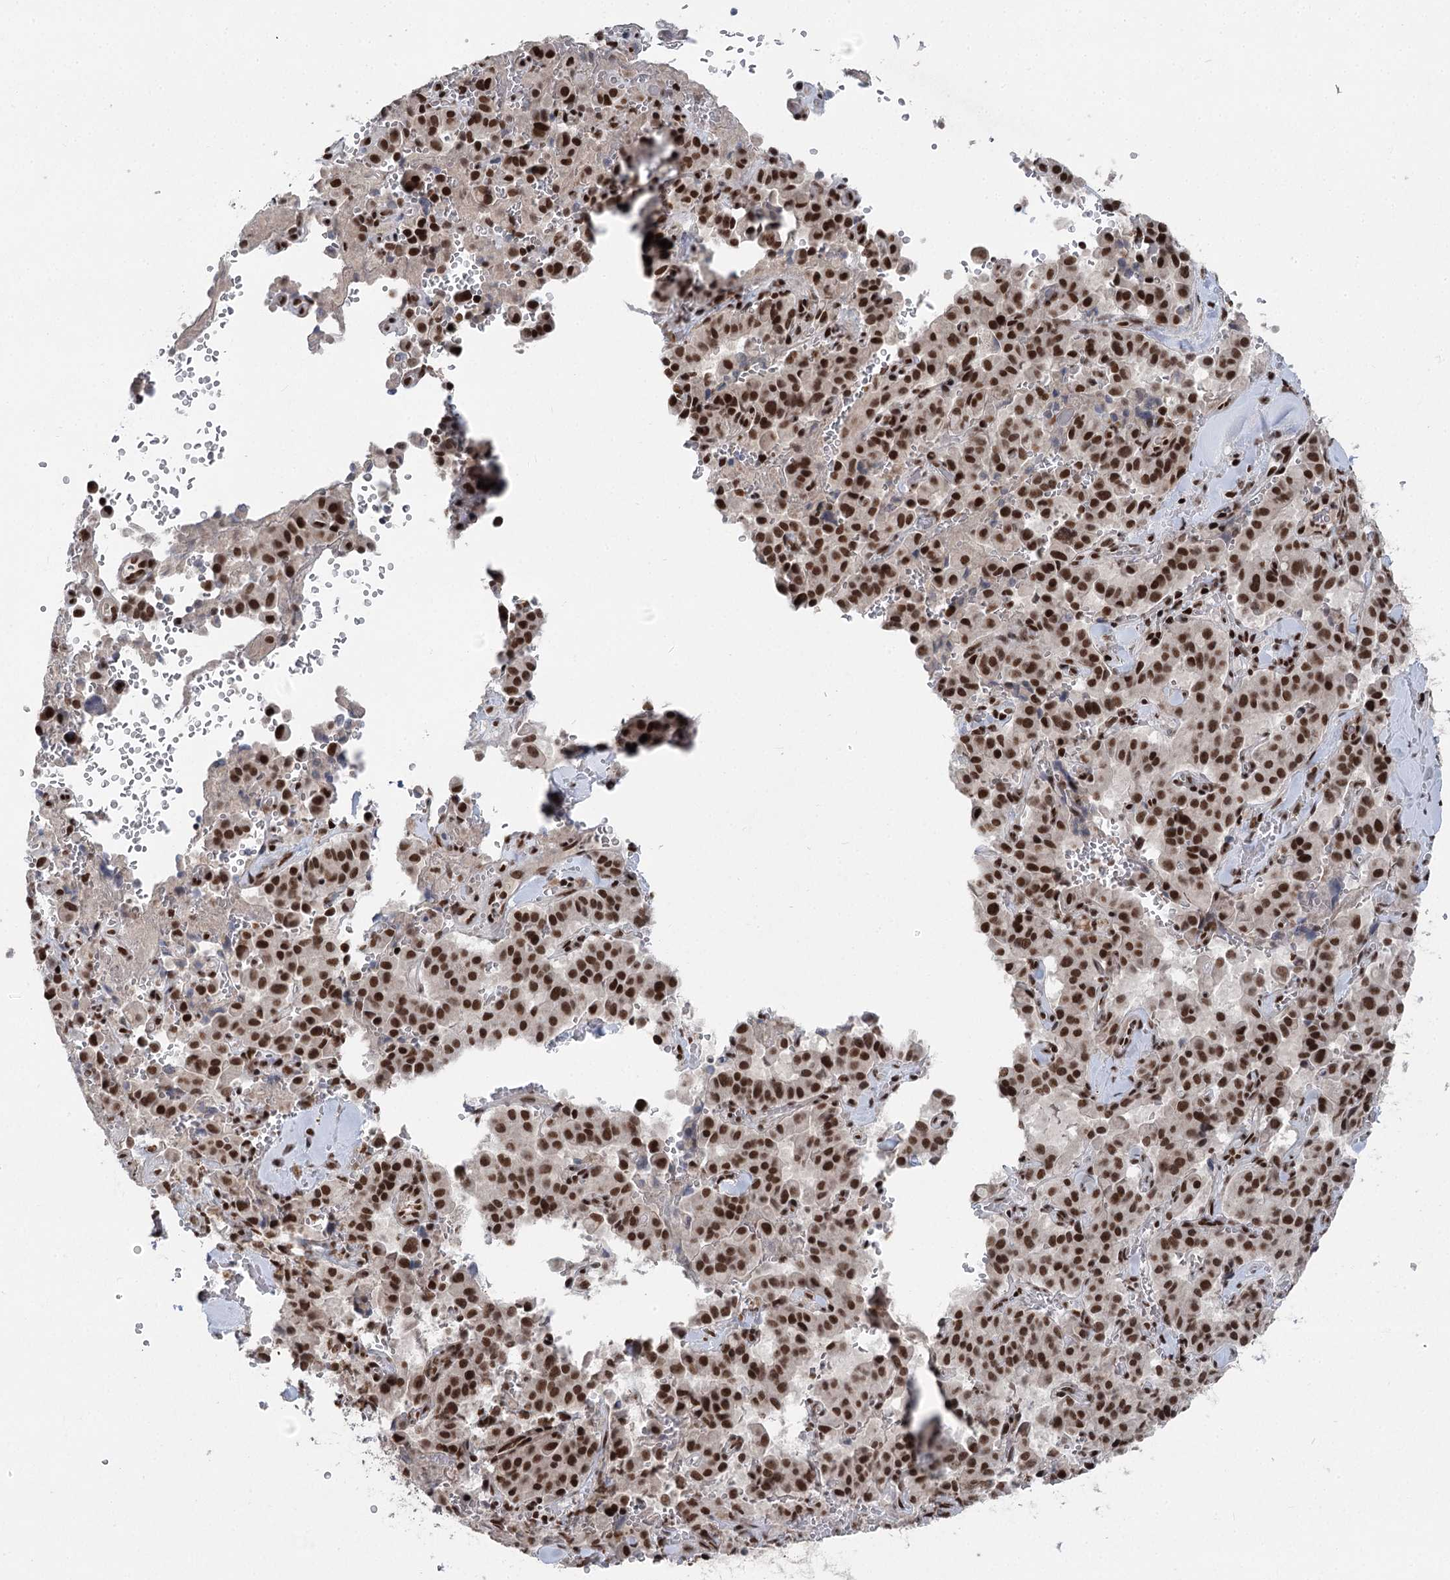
{"staining": {"intensity": "strong", "quantity": ">75%", "location": "nuclear"}, "tissue": "pancreatic cancer", "cell_type": "Tumor cells", "image_type": "cancer", "snomed": [{"axis": "morphology", "description": "Adenocarcinoma, NOS"}, {"axis": "topography", "description": "Pancreas"}], "caption": "A high amount of strong nuclear positivity is seen in about >75% of tumor cells in pancreatic cancer (adenocarcinoma) tissue.", "gene": "CGGBP1", "patient": {"sex": "male", "age": 65}}